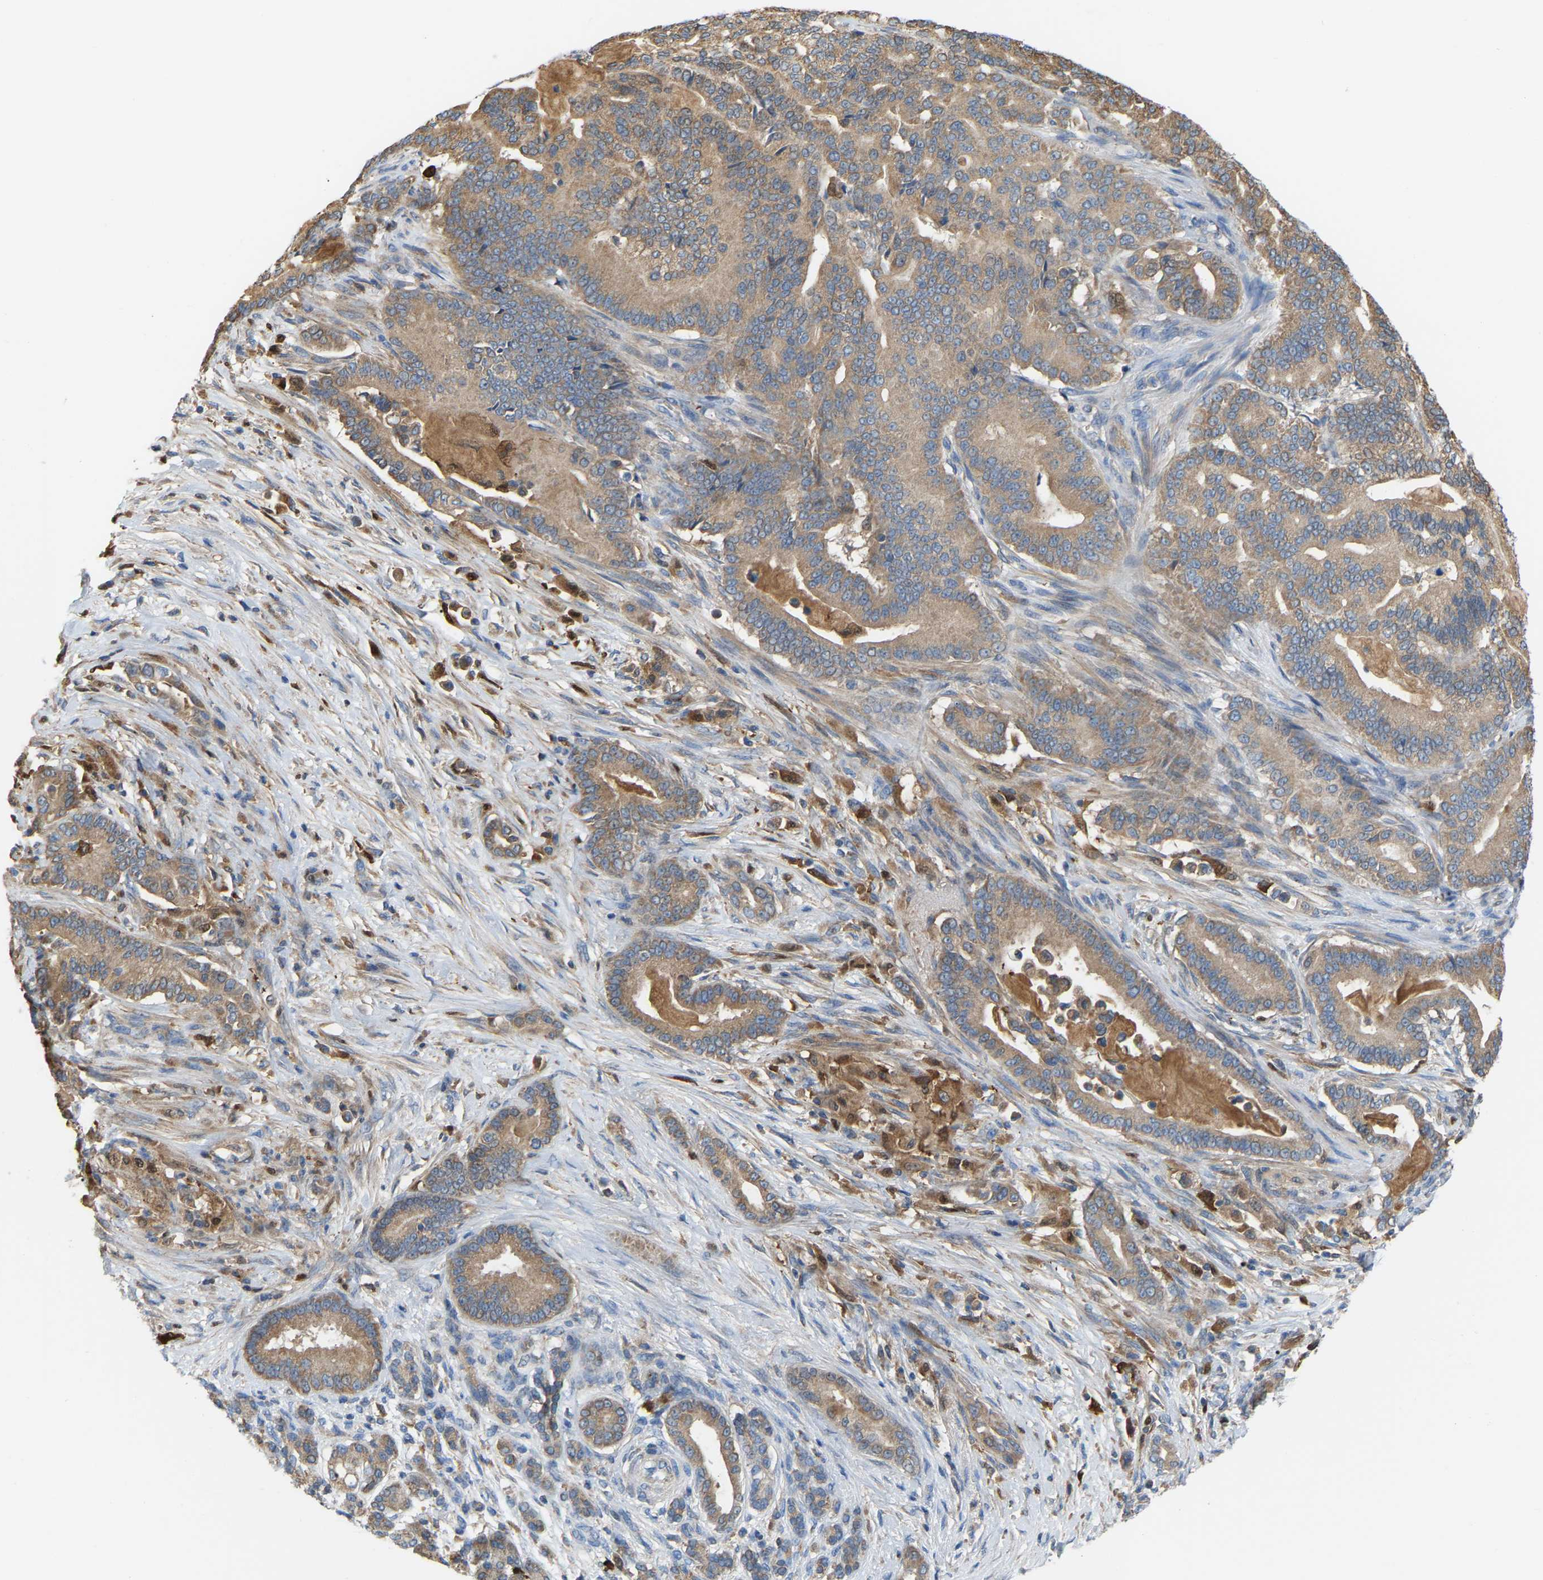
{"staining": {"intensity": "moderate", "quantity": ">75%", "location": "cytoplasmic/membranous"}, "tissue": "pancreatic cancer", "cell_type": "Tumor cells", "image_type": "cancer", "snomed": [{"axis": "morphology", "description": "Normal tissue, NOS"}, {"axis": "morphology", "description": "Adenocarcinoma, NOS"}, {"axis": "topography", "description": "Pancreas"}], "caption": "Pancreatic cancer stained with a brown dye displays moderate cytoplasmic/membranous positive positivity in about >75% of tumor cells.", "gene": "CROT", "patient": {"sex": "male", "age": 63}}